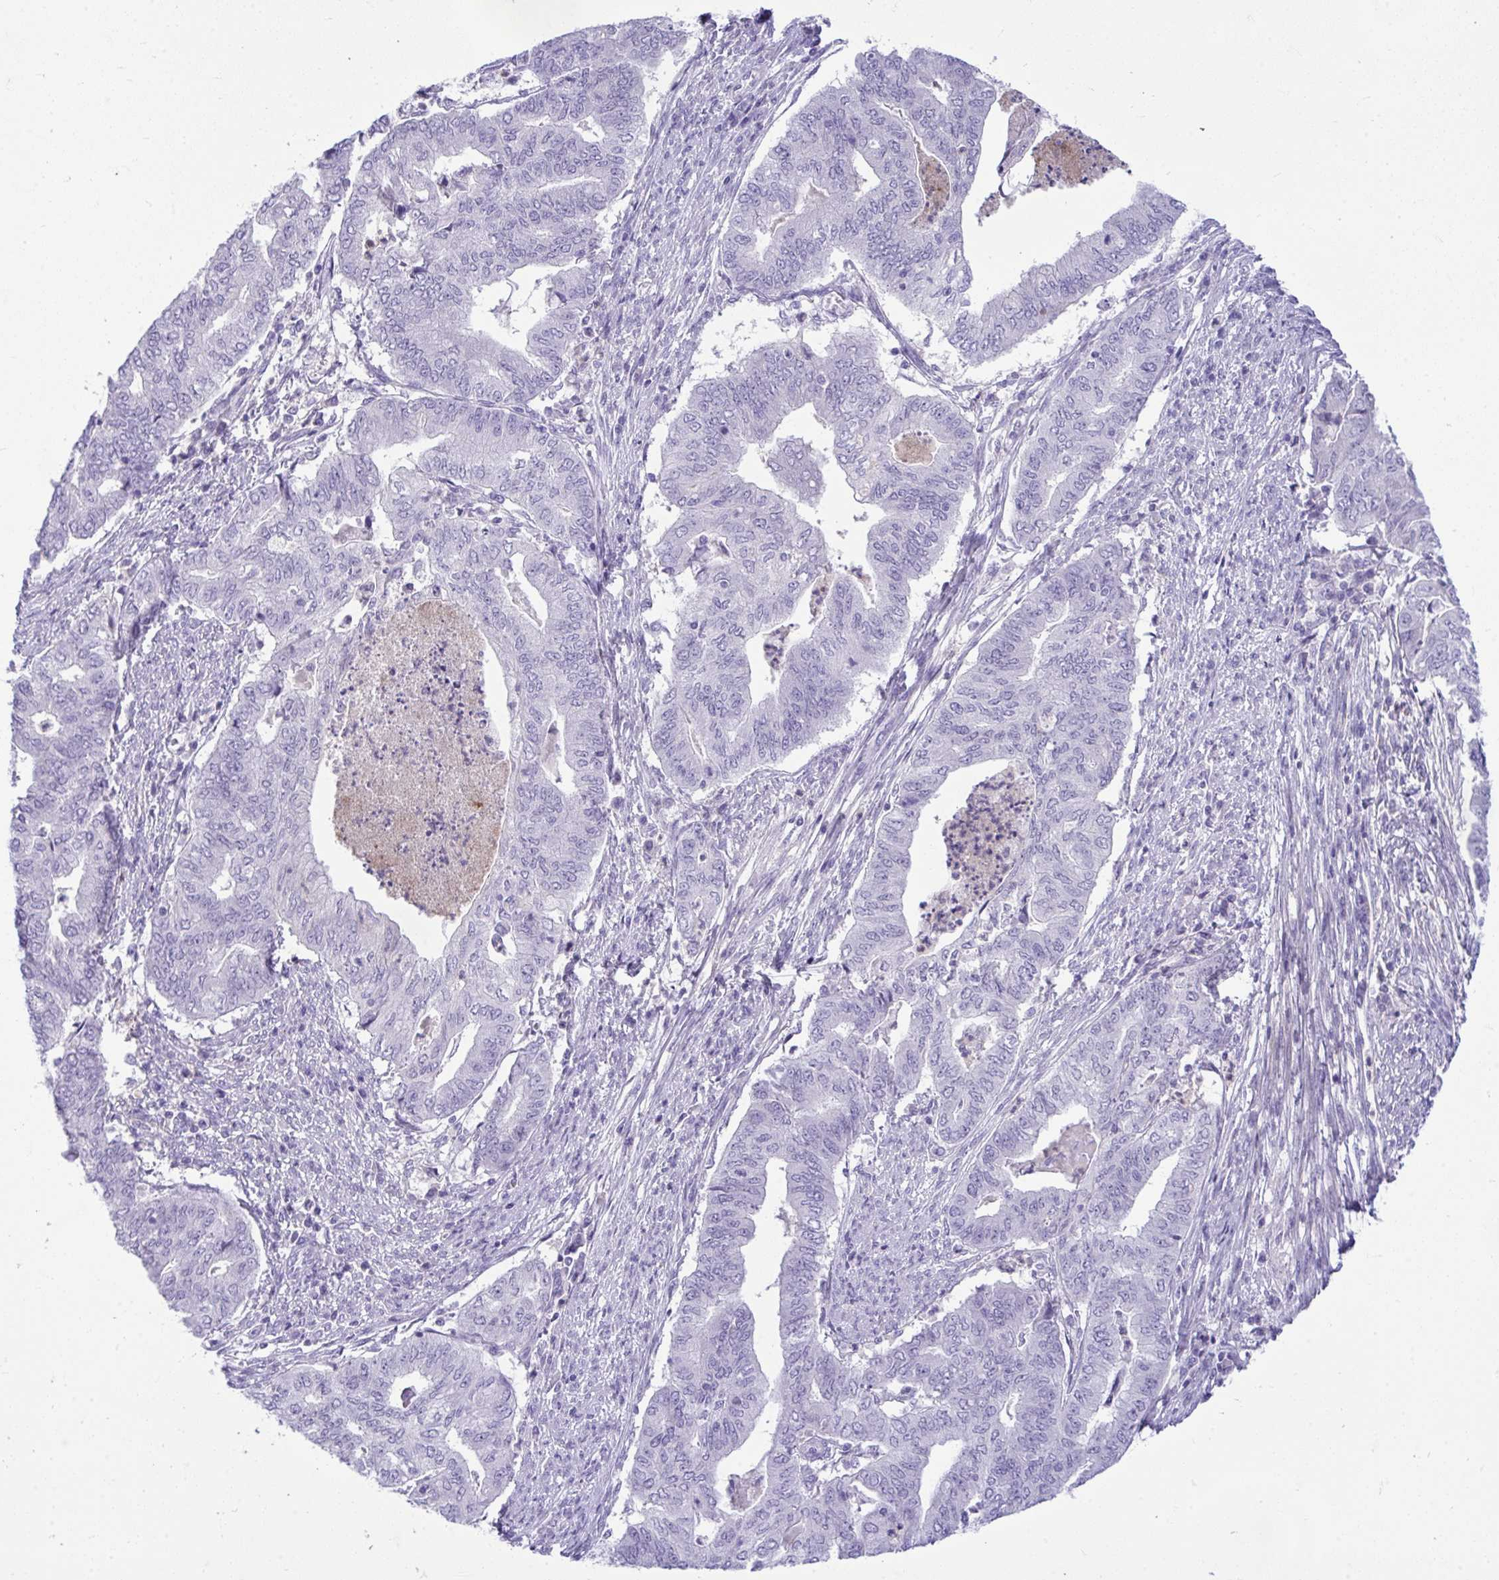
{"staining": {"intensity": "negative", "quantity": "none", "location": "none"}, "tissue": "endometrial cancer", "cell_type": "Tumor cells", "image_type": "cancer", "snomed": [{"axis": "morphology", "description": "Adenocarcinoma, NOS"}, {"axis": "topography", "description": "Endometrium"}], "caption": "An image of human endometrial adenocarcinoma is negative for staining in tumor cells.", "gene": "PIGZ", "patient": {"sex": "female", "age": 79}}